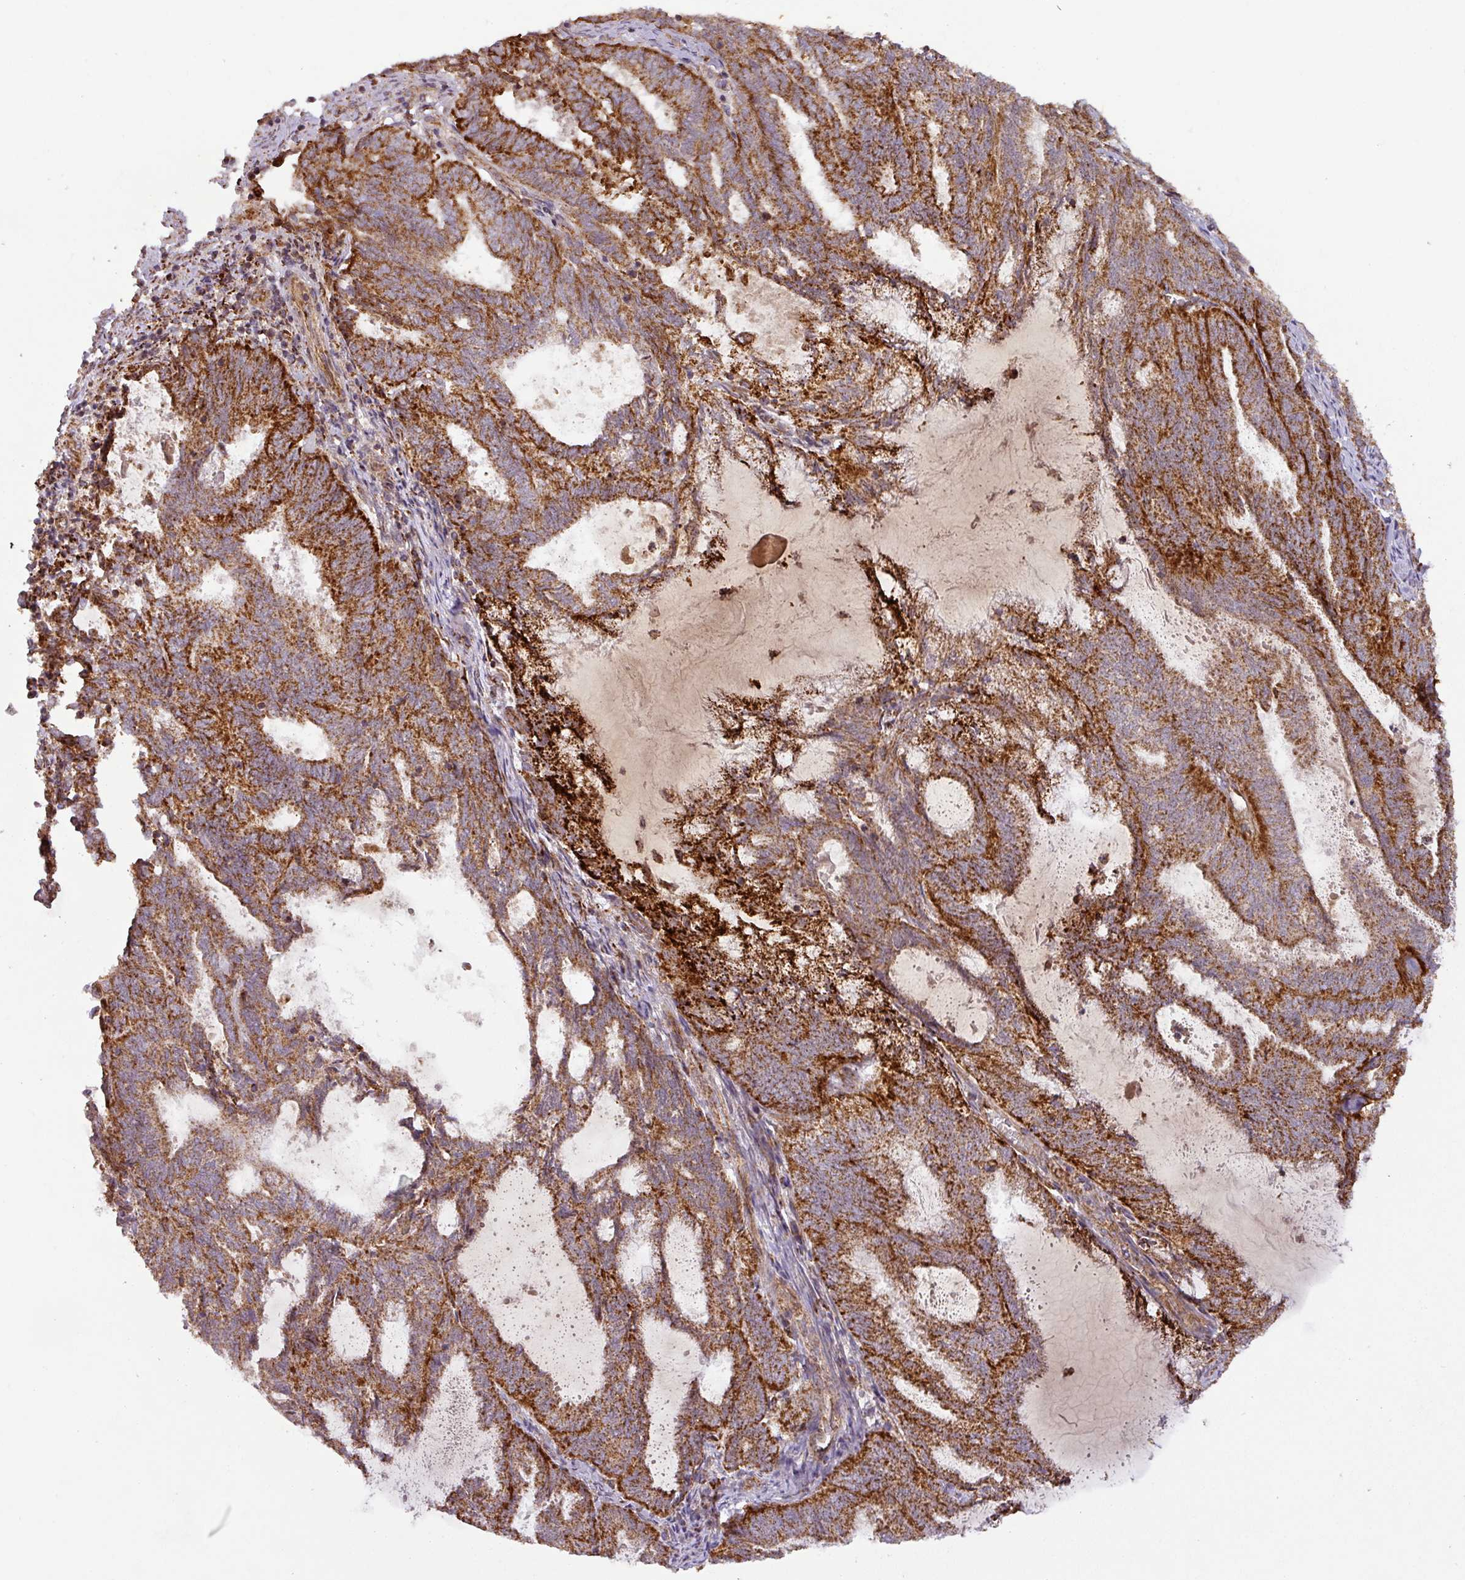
{"staining": {"intensity": "strong", "quantity": ">75%", "location": "cytoplasmic/membranous"}, "tissue": "endometrial cancer", "cell_type": "Tumor cells", "image_type": "cancer", "snomed": [{"axis": "morphology", "description": "Adenocarcinoma, NOS"}, {"axis": "topography", "description": "Endometrium"}], "caption": "Immunohistochemistry (IHC) (DAB (3,3'-diaminobenzidine)) staining of human endometrial cancer reveals strong cytoplasmic/membranous protein positivity in about >75% of tumor cells.", "gene": "GPD2", "patient": {"sex": "female", "age": 80}}